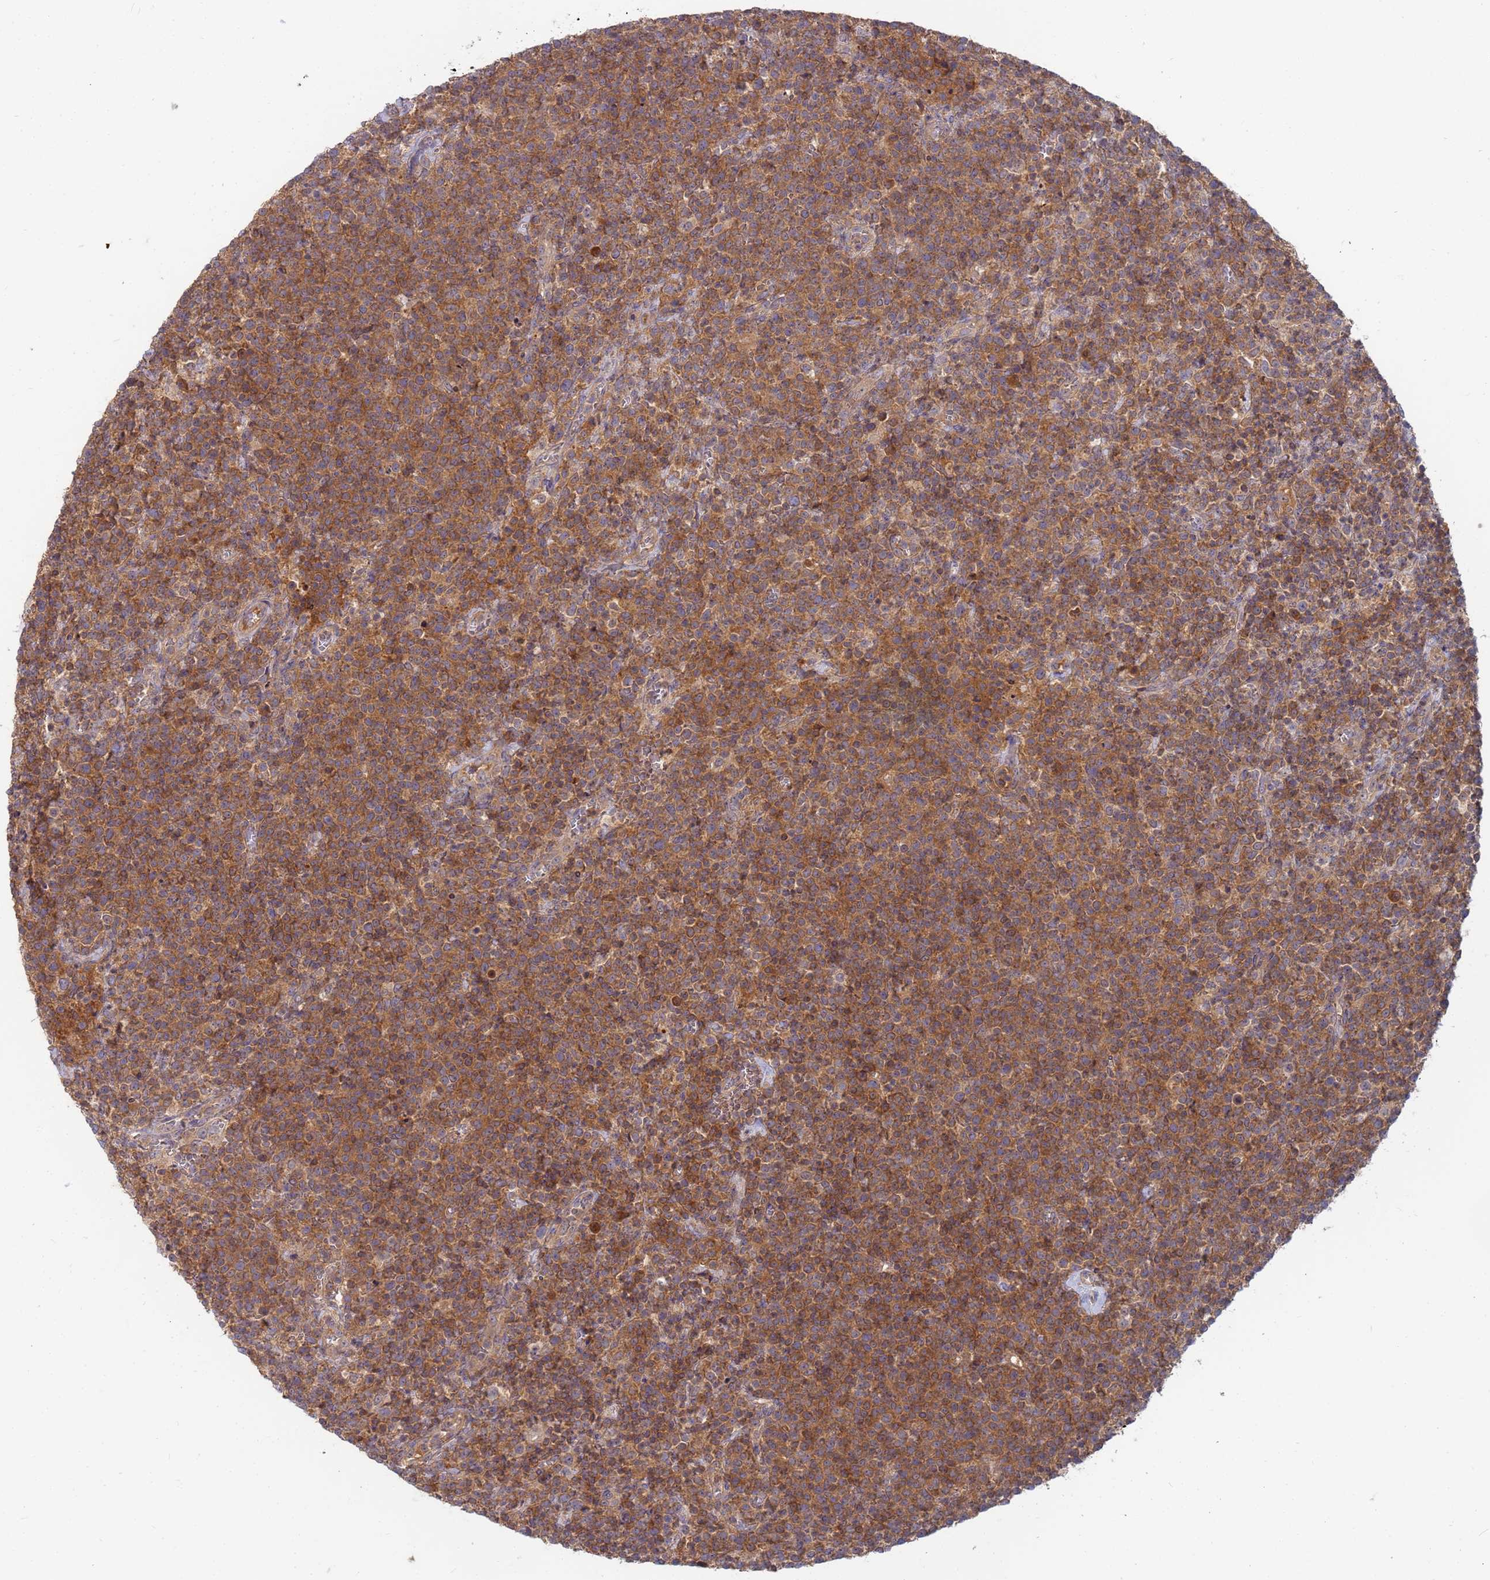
{"staining": {"intensity": "moderate", "quantity": ">75%", "location": "cytoplasmic/membranous"}, "tissue": "lymphoma", "cell_type": "Tumor cells", "image_type": "cancer", "snomed": [{"axis": "morphology", "description": "Malignant lymphoma, non-Hodgkin's type, High grade"}, {"axis": "topography", "description": "Lymph node"}], "caption": "An image of human malignant lymphoma, non-Hodgkin's type (high-grade) stained for a protein reveals moderate cytoplasmic/membranous brown staining in tumor cells.", "gene": "SHARPIN", "patient": {"sex": "male", "age": 61}}